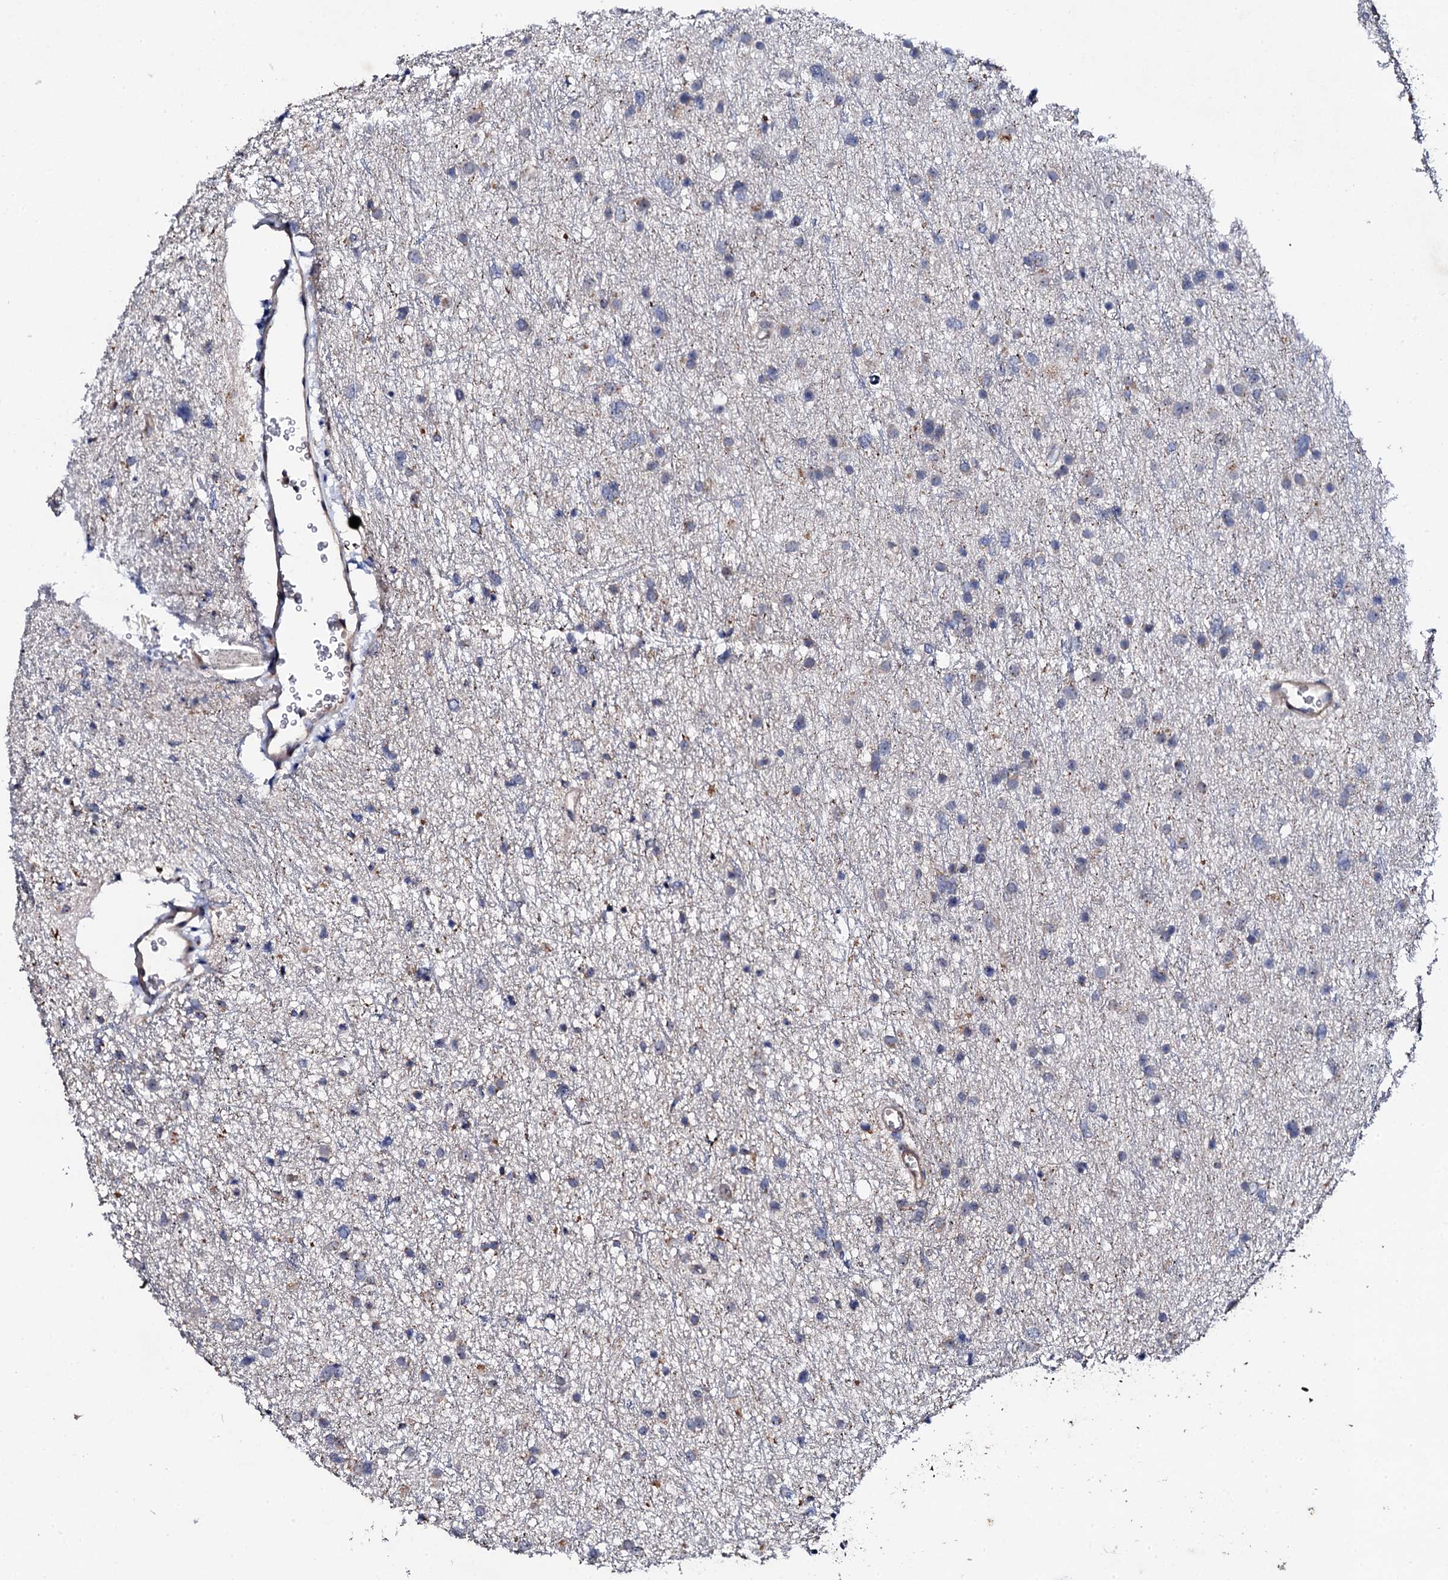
{"staining": {"intensity": "weak", "quantity": "<25%", "location": "nuclear"}, "tissue": "glioma", "cell_type": "Tumor cells", "image_type": "cancer", "snomed": [{"axis": "morphology", "description": "Glioma, malignant, Low grade"}, {"axis": "topography", "description": "Cerebral cortex"}], "caption": "The image shows no significant staining in tumor cells of low-grade glioma (malignant).", "gene": "GTPBP4", "patient": {"sex": "female", "age": 39}}